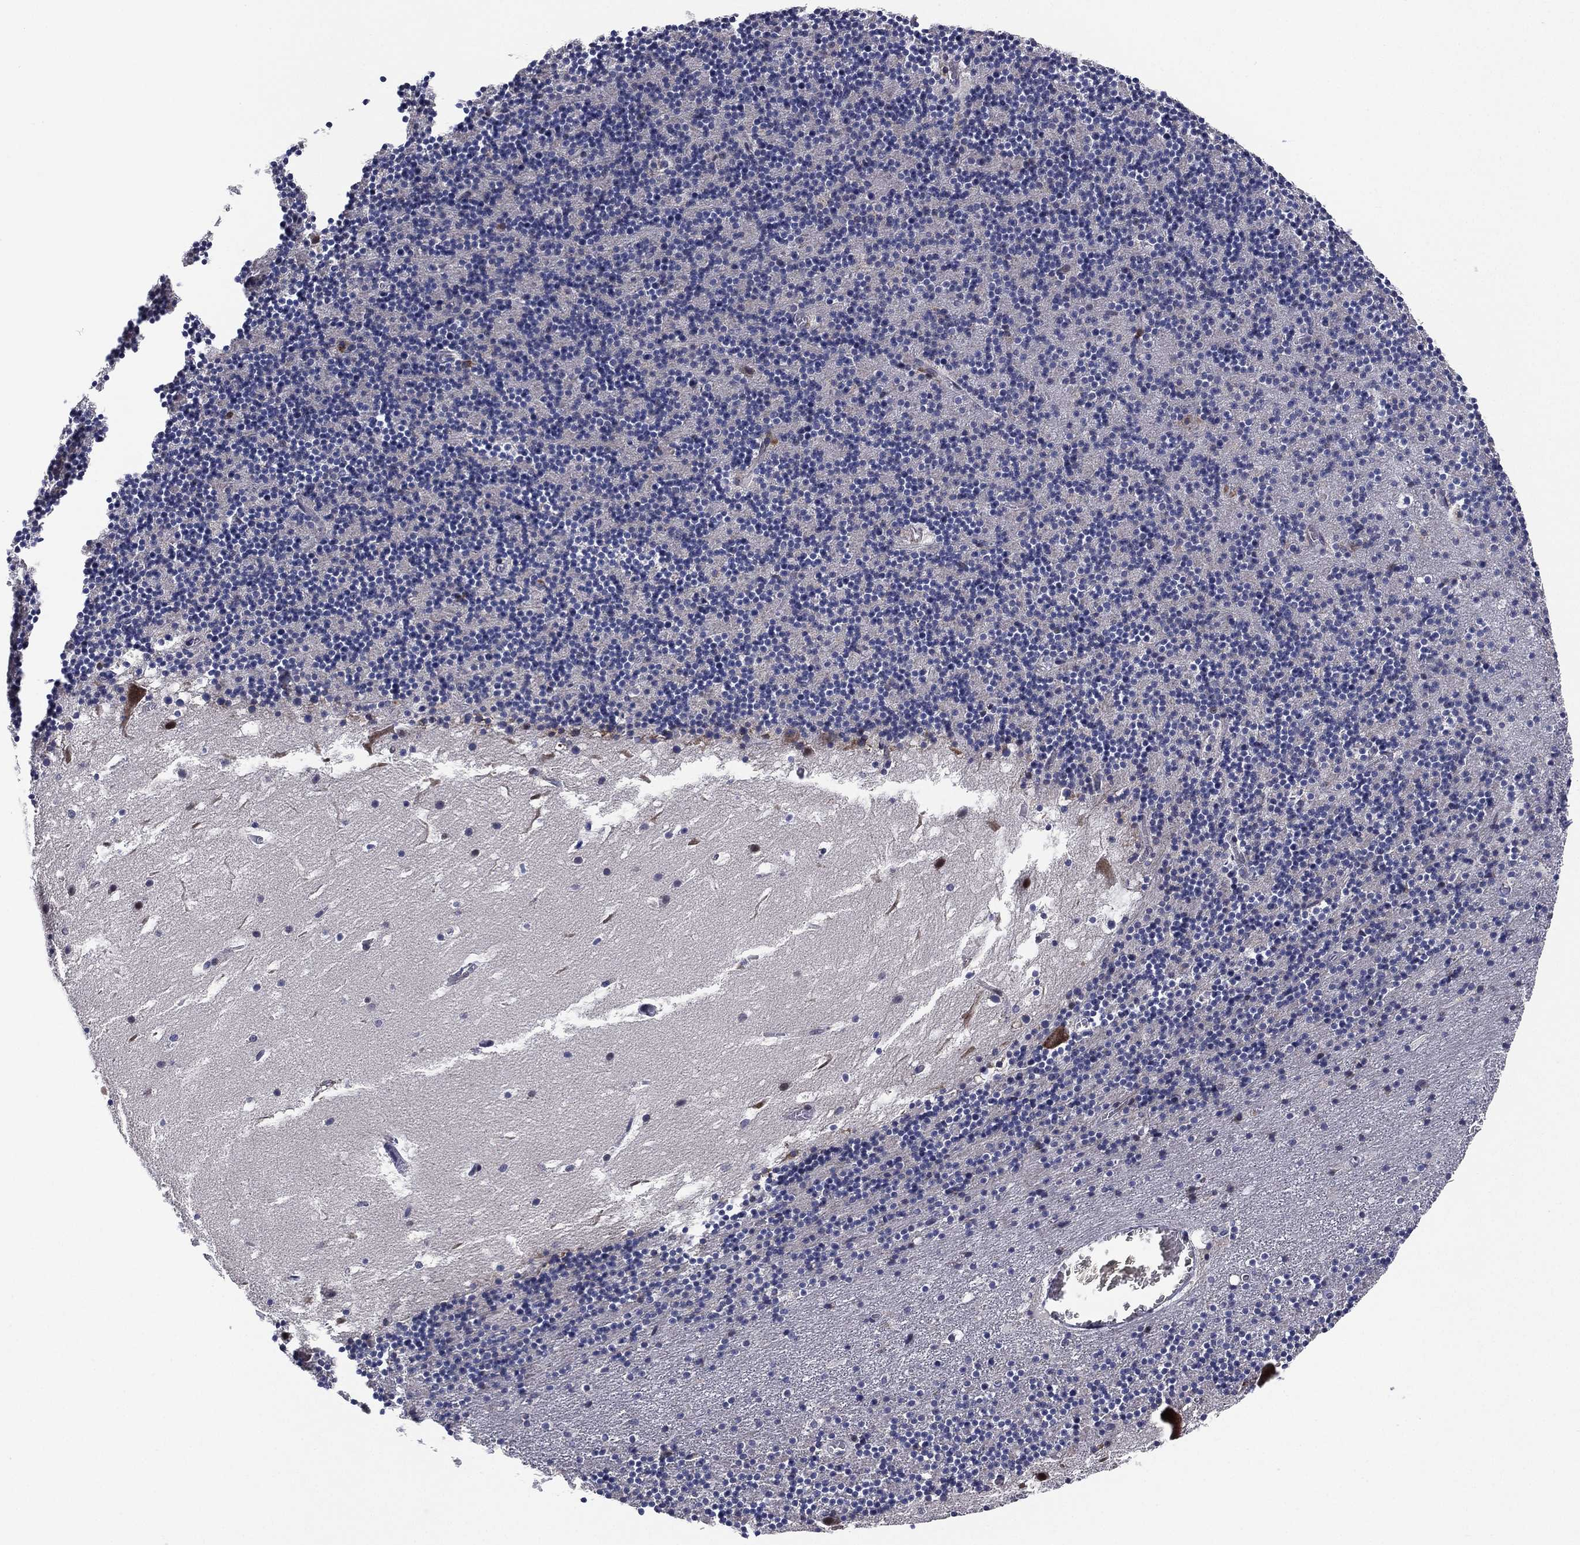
{"staining": {"intensity": "negative", "quantity": "none", "location": "none"}, "tissue": "cerebellum", "cell_type": "Cells in granular layer", "image_type": "normal", "snomed": [{"axis": "morphology", "description": "Normal tissue, NOS"}, {"axis": "topography", "description": "Cerebellum"}], "caption": "Immunohistochemistry (IHC) photomicrograph of normal human cerebellum stained for a protein (brown), which reveals no staining in cells in granular layer.", "gene": "UTP14A", "patient": {"sex": "male", "age": 37}}